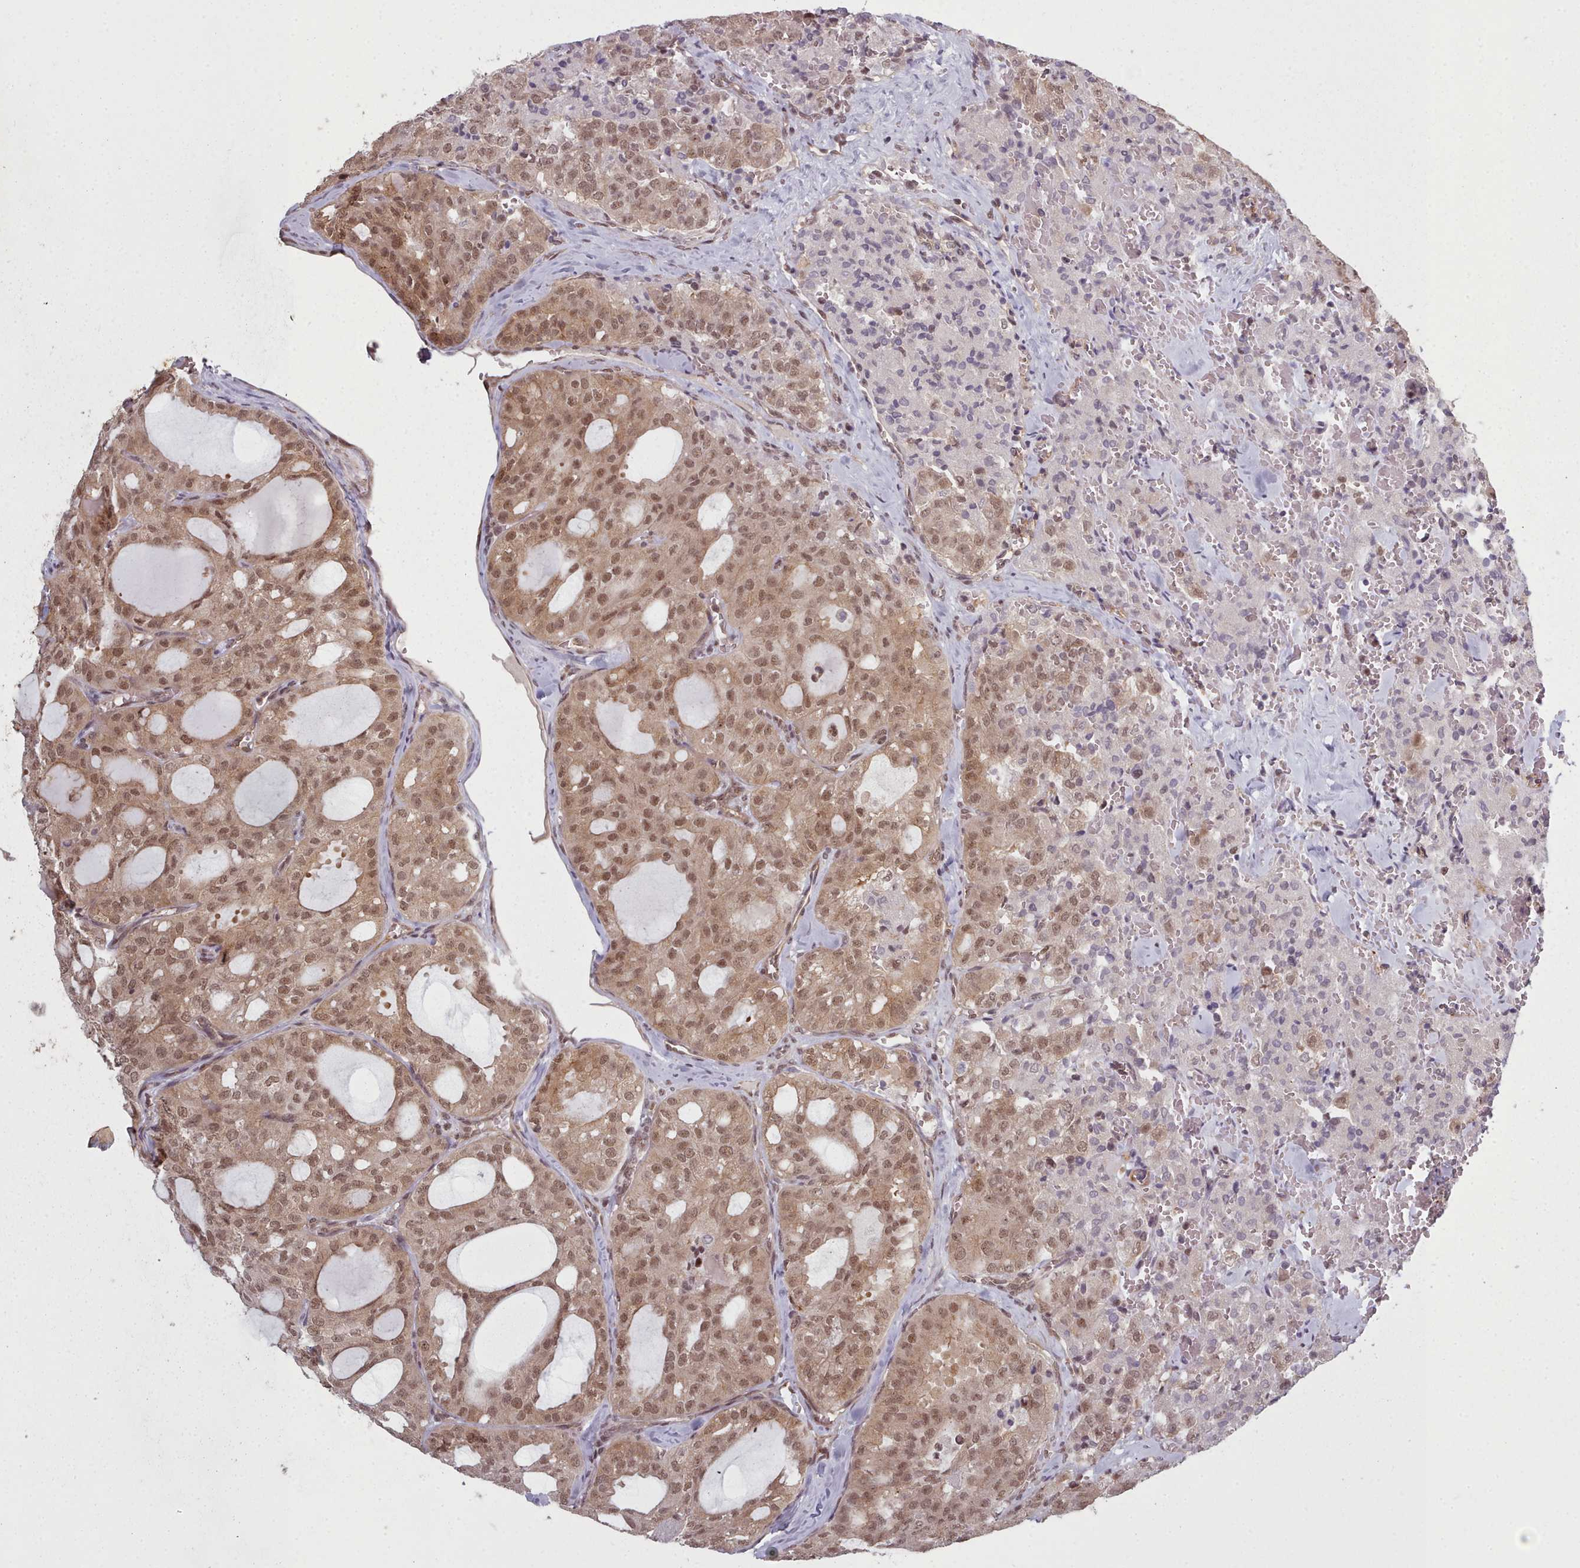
{"staining": {"intensity": "moderate", "quantity": ">75%", "location": "cytoplasmic/membranous,nuclear"}, "tissue": "thyroid cancer", "cell_type": "Tumor cells", "image_type": "cancer", "snomed": [{"axis": "morphology", "description": "Follicular adenoma carcinoma, NOS"}, {"axis": "topography", "description": "Thyroid gland"}], "caption": "A brown stain shows moderate cytoplasmic/membranous and nuclear expression of a protein in human thyroid cancer tumor cells. The protein of interest is shown in brown color, while the nuclei are stained blue.", "gene": "DHX8", "patient": {"sex": "male", "age": 75}}